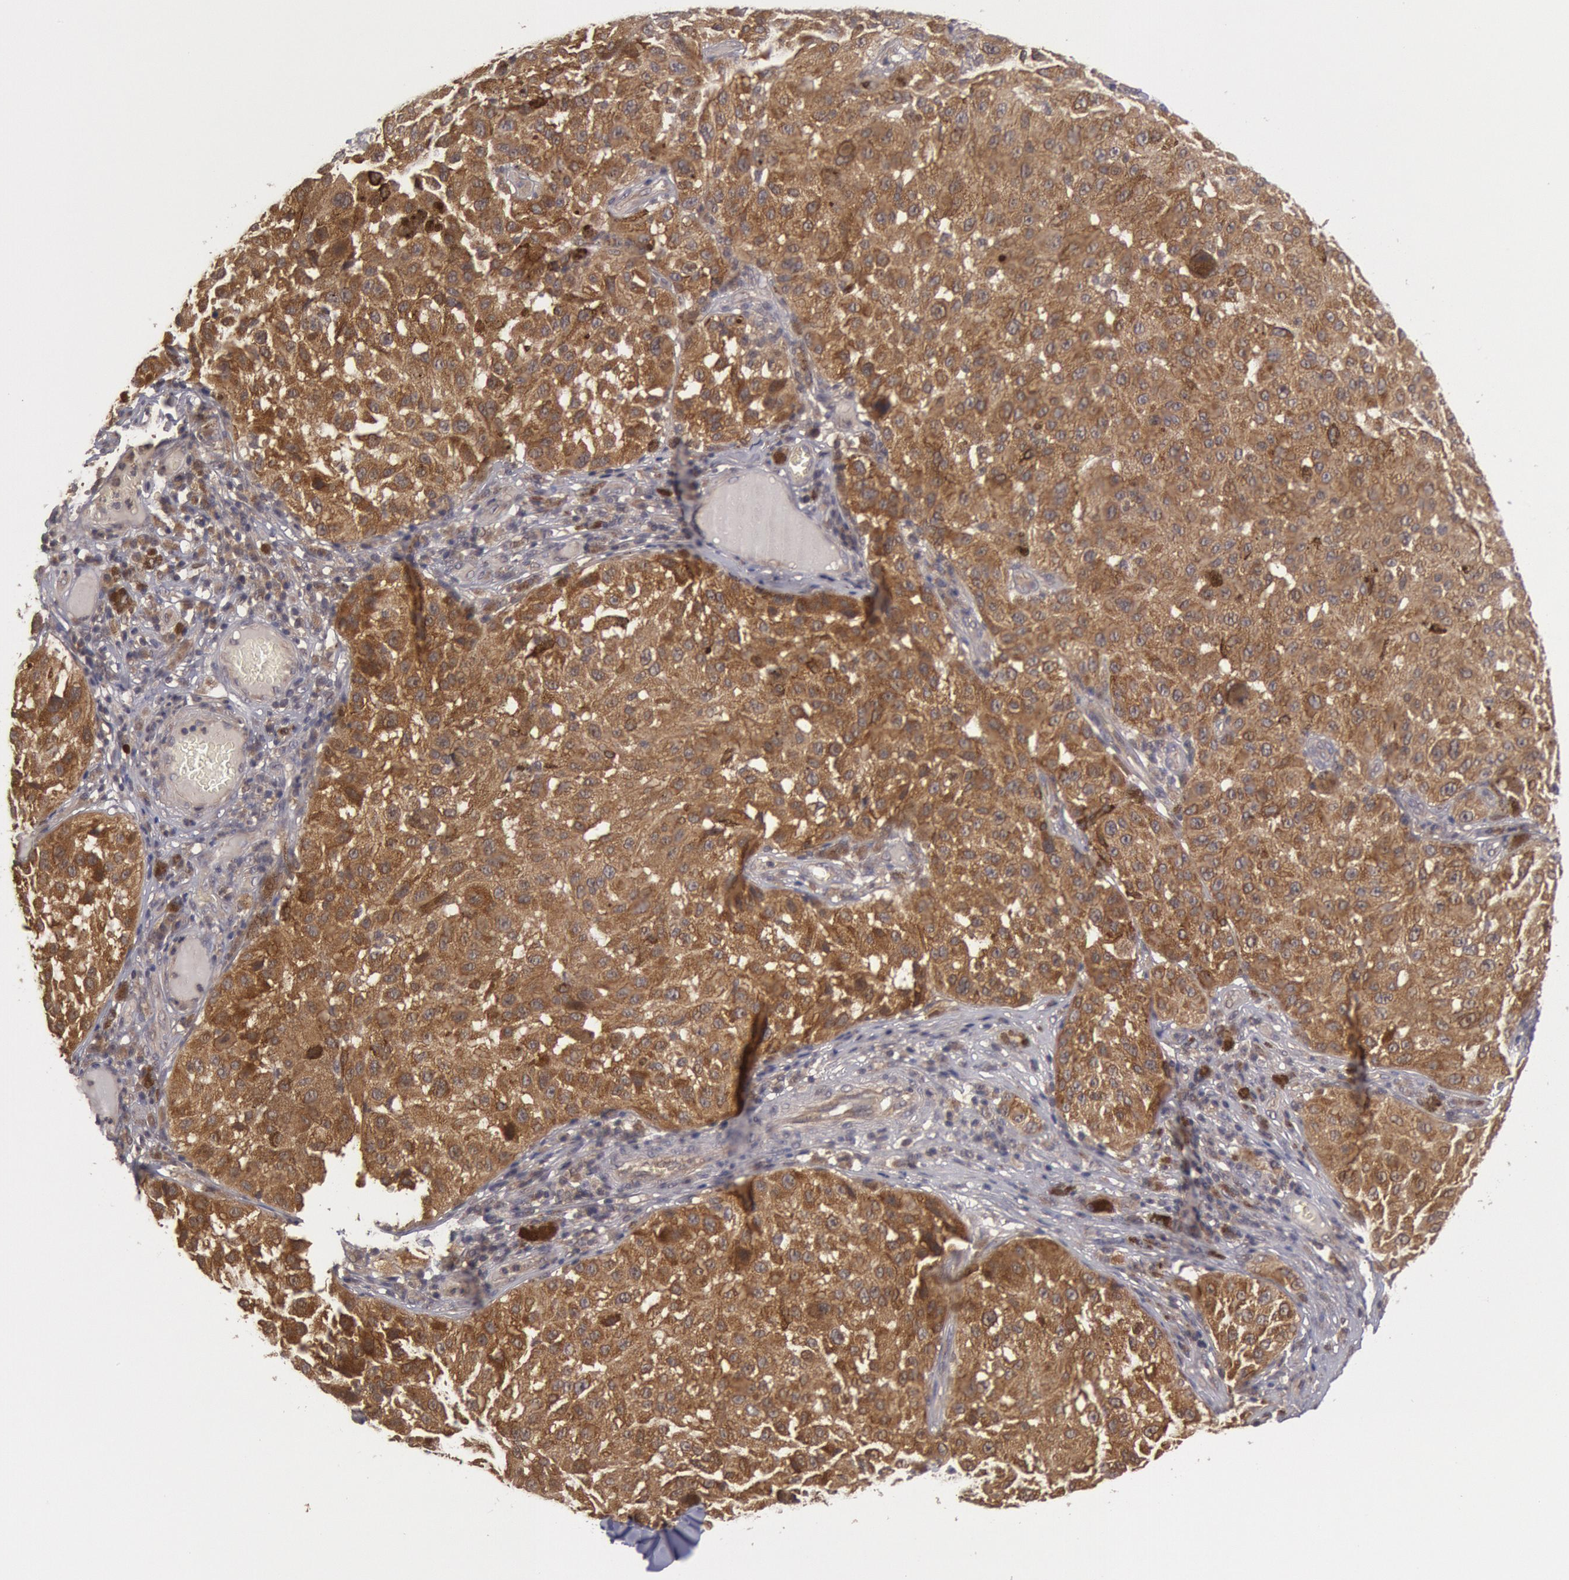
{"staining": {"intensity": "moderate", "quantity": ">75%", "location": "cytoplasmic/membranous"}, "tissue": "melanoma", "cell_type": "Tumor cells", "image_type": "cancer", "snomed": [{"axis": "morphology", "description": "Malignant melanoma, NOS"}, {"axis": "topography", "description": "Skin"}], "caption": "Tumor cells show medium levels of moderate cytoplasmic/membranous staining in approximately >75% of cells in malignant melanoma. (DAB = brown stain, brightfield microscopy at high magnification).", "gene": "BRAF", "patient": {"sex": "female", "age": 64}}